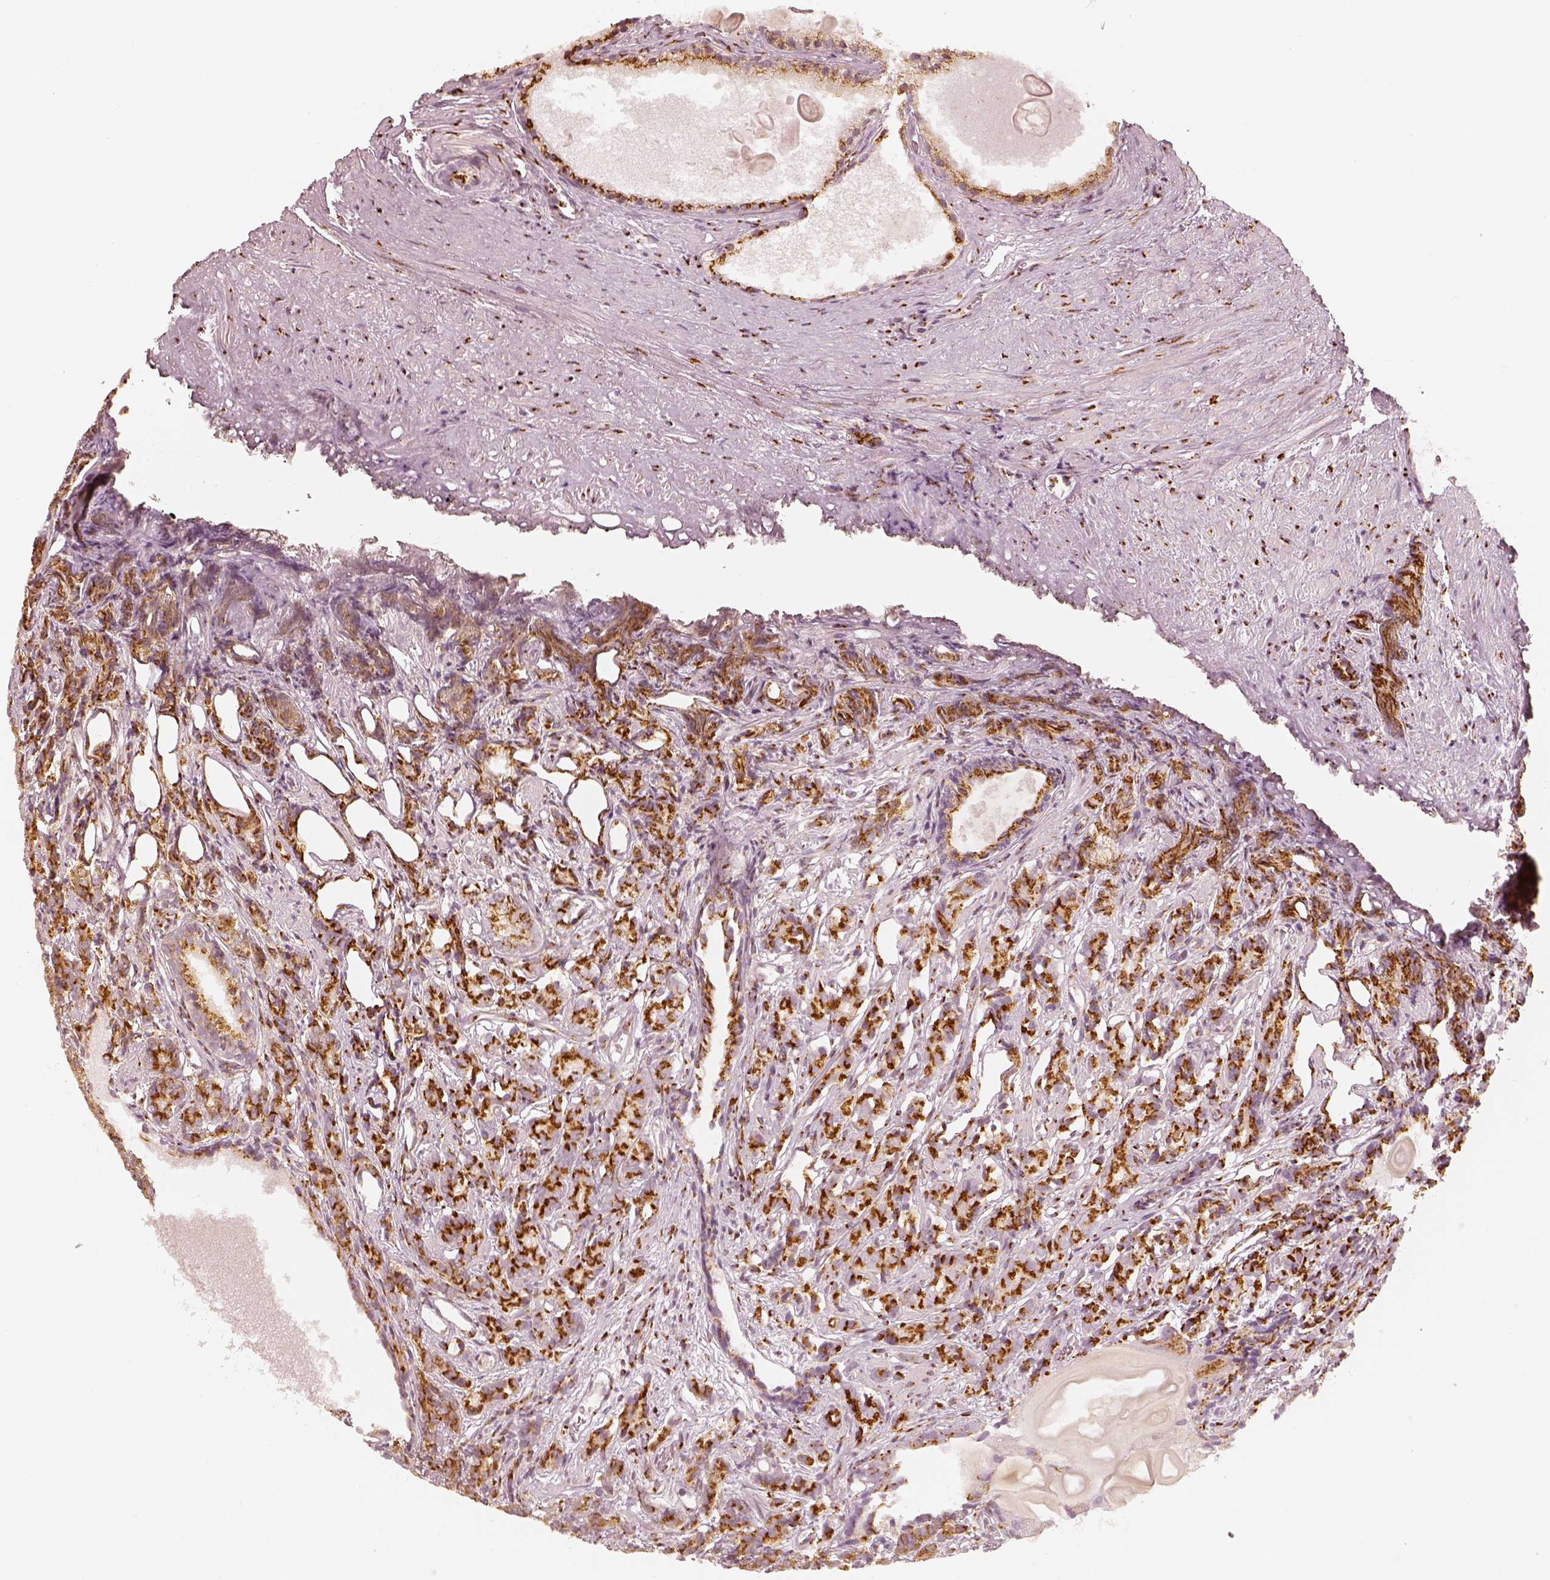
{"staining": {"intensity": "moderate", "quantity": ">75%", "location": "cytoplasmic/membranous"}, "tissue": "prostate cancer", "cell_type": "Tumor cells", "image_type": "cancer", "snomed": [{"axis": "morphology", "description": "Adenocarcinoma, High grade"}, {"axis": "topography", "description": "Prostate"}], "caption": "A photomicrograph of prostate cancer (high-grade adenocarcinoma) stained for a protein exhibits moderate cytoplasmic/membranous brown staining in tumor cells.", "gene": "GORASP2", "patient": {"sex": "male", "age": 84}}